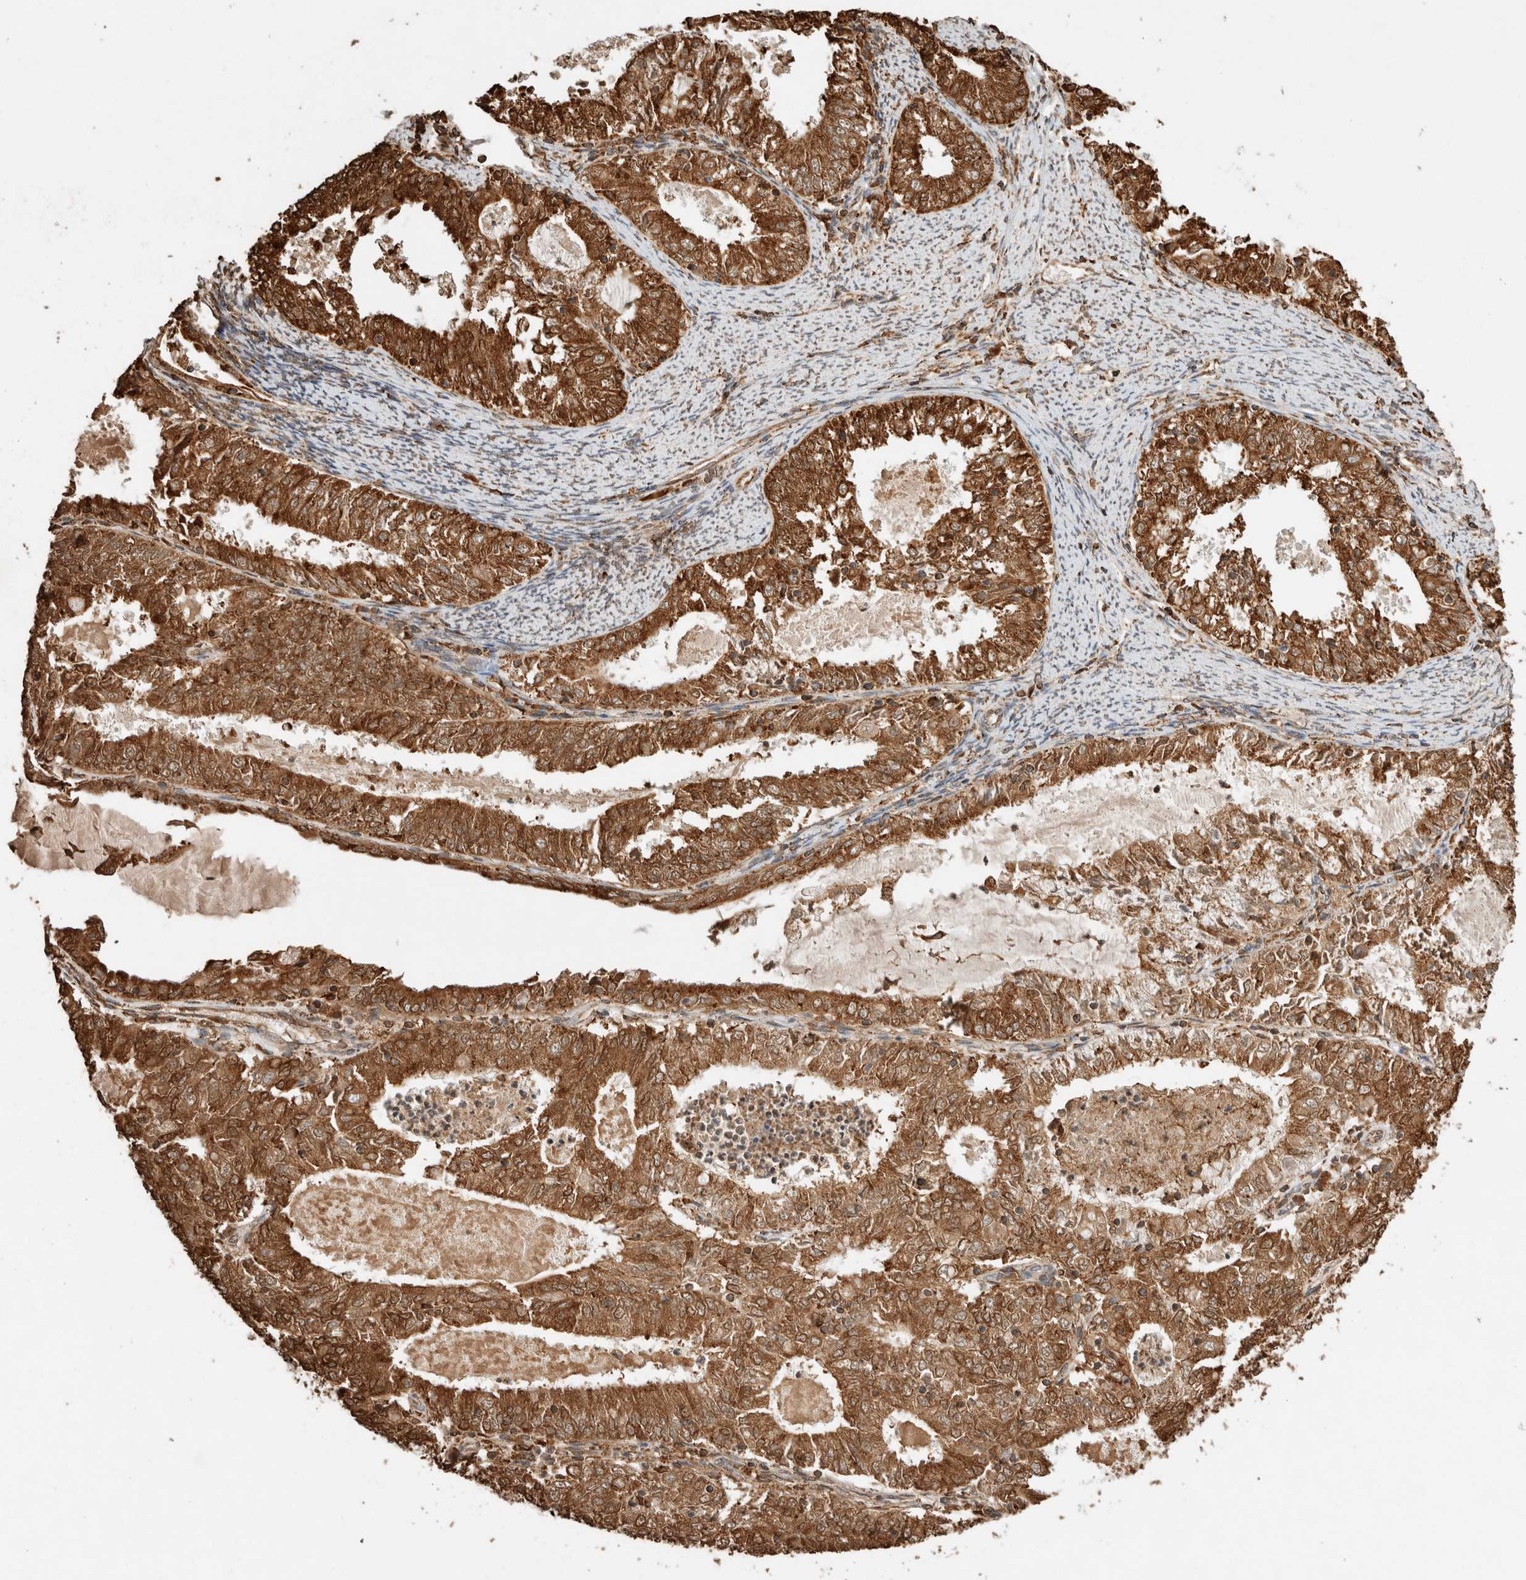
{"staining": {"intensity": "strong", "quantity": "25%-75%", "location": "cytoplasmic/membranous"}, "tissue": "endometrial cancer", "cell_type": "Tumor cells", "image_type": "cancer", "snomed": [{"axis": "morphology", "description": "Adenocarcinoma, NOS"}, {"axis": "topography", "description": "Endometrium"}], "caption": "This micrograph shows adenocarcinoma (endometrial) stained with immunohistochemistry (IHC) to label a protein in brown. The cytoplasmic/membranous of tumor cells show strong positivity for the protein. Nuclei are counter-stained blue.", "gene": "ERAP1", "patient": {"sex": "female", "age": 57}}